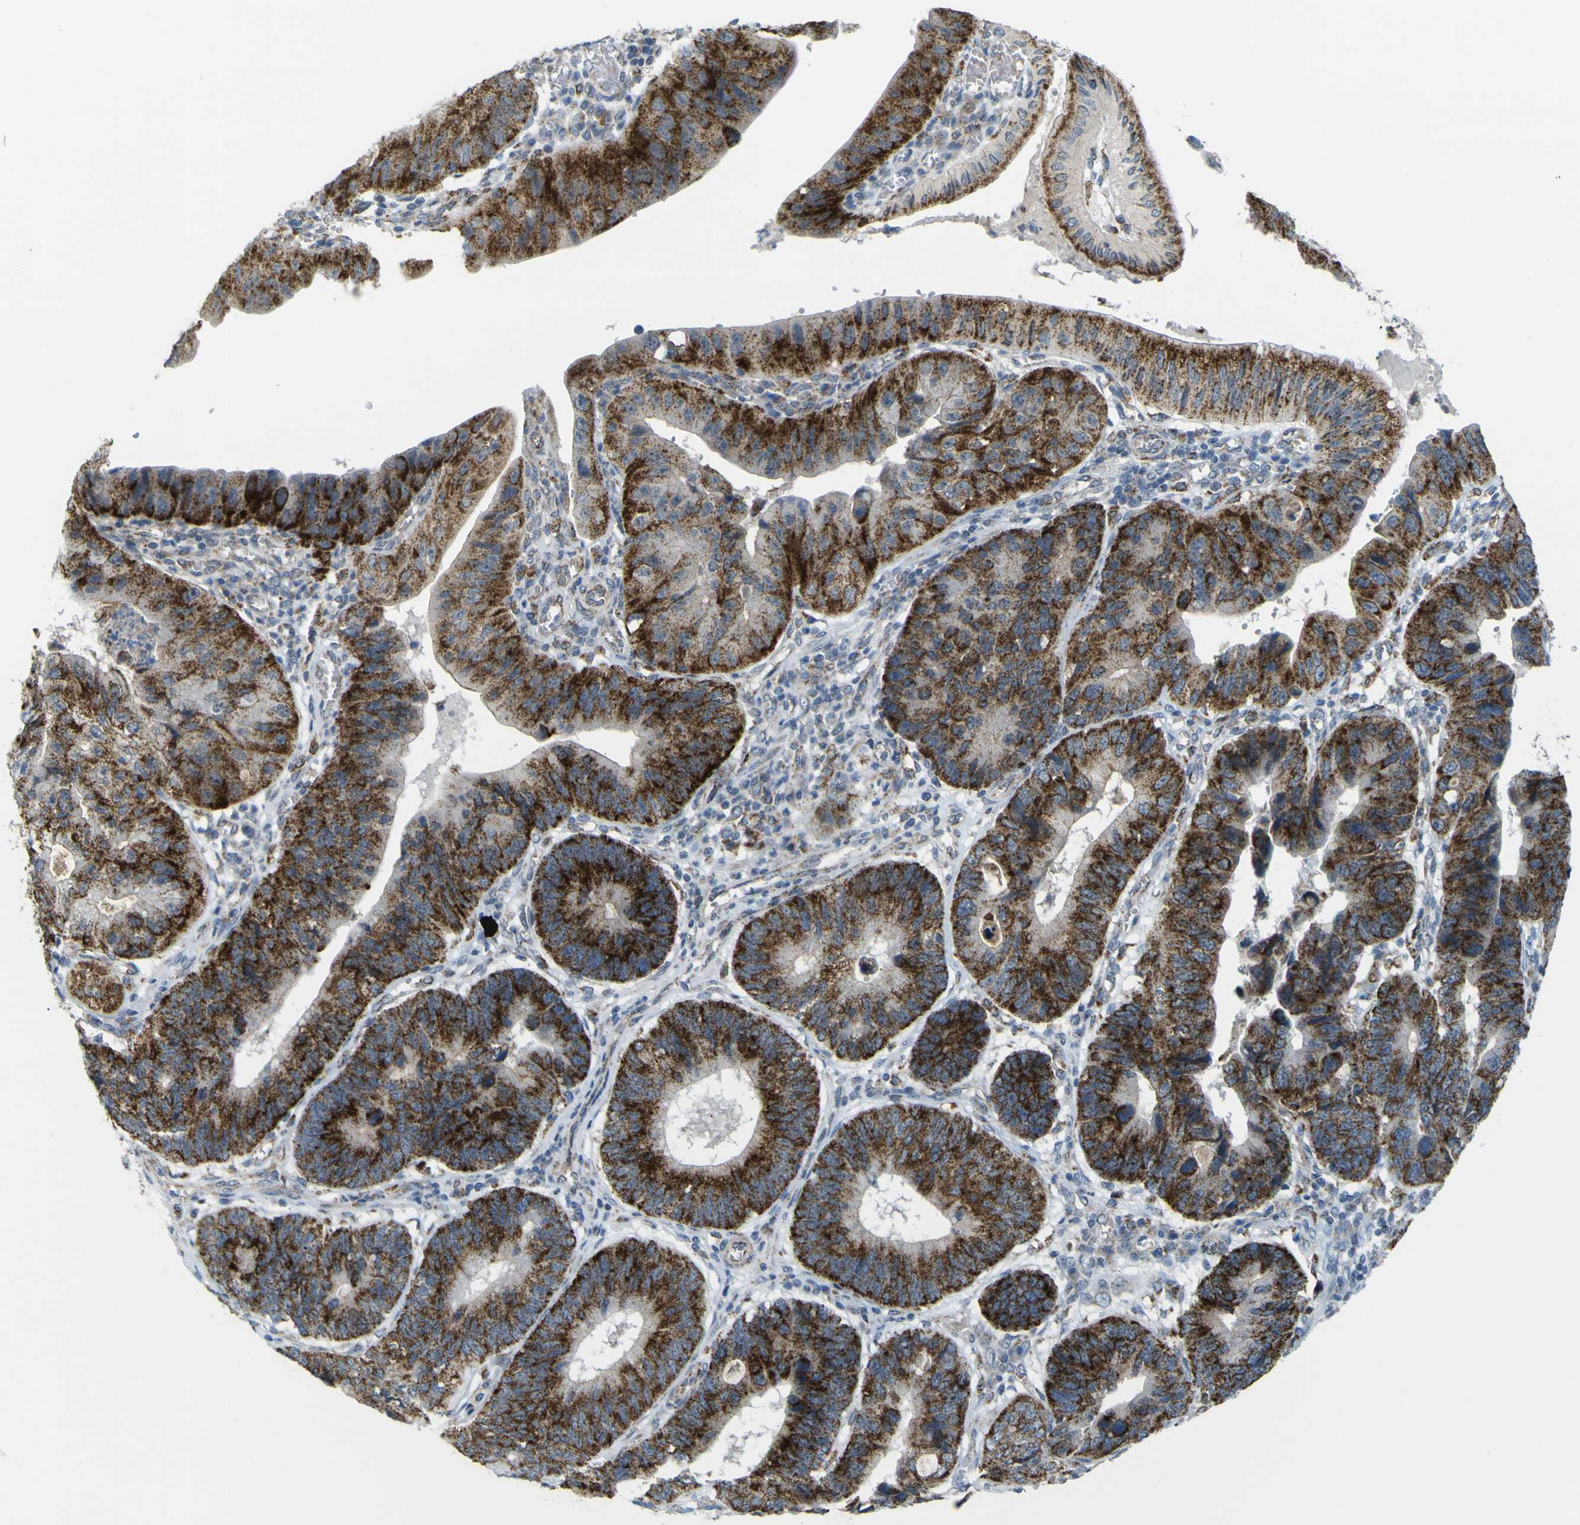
{"staining": {"intensity": "strong", "quantity": ">75%", "location": "cytoplasmic/membranous"}, "tissue": "stomach cancer", "cell_type": "Tumor cells", "image_type": "cancer", "snomed": [{"axis": "morphology", "description": "Adenocarcinoma, NOS"}, {"axis": "topography", "description": "Stomach"}], "caption": "Immunohistochemical staining of stomach cancer demonstrates strong cytoplasmic/membranous protein expression in approximately >75% of tumor cells. The staining is performed using DAB (3,3'-diaminobenzidine) brown chromogen to label protein expression. The nuclei are counter-stained blue using hematoxylin.", "gene": "ACBD5", "patient": {"sex": "male", "age": 59}}